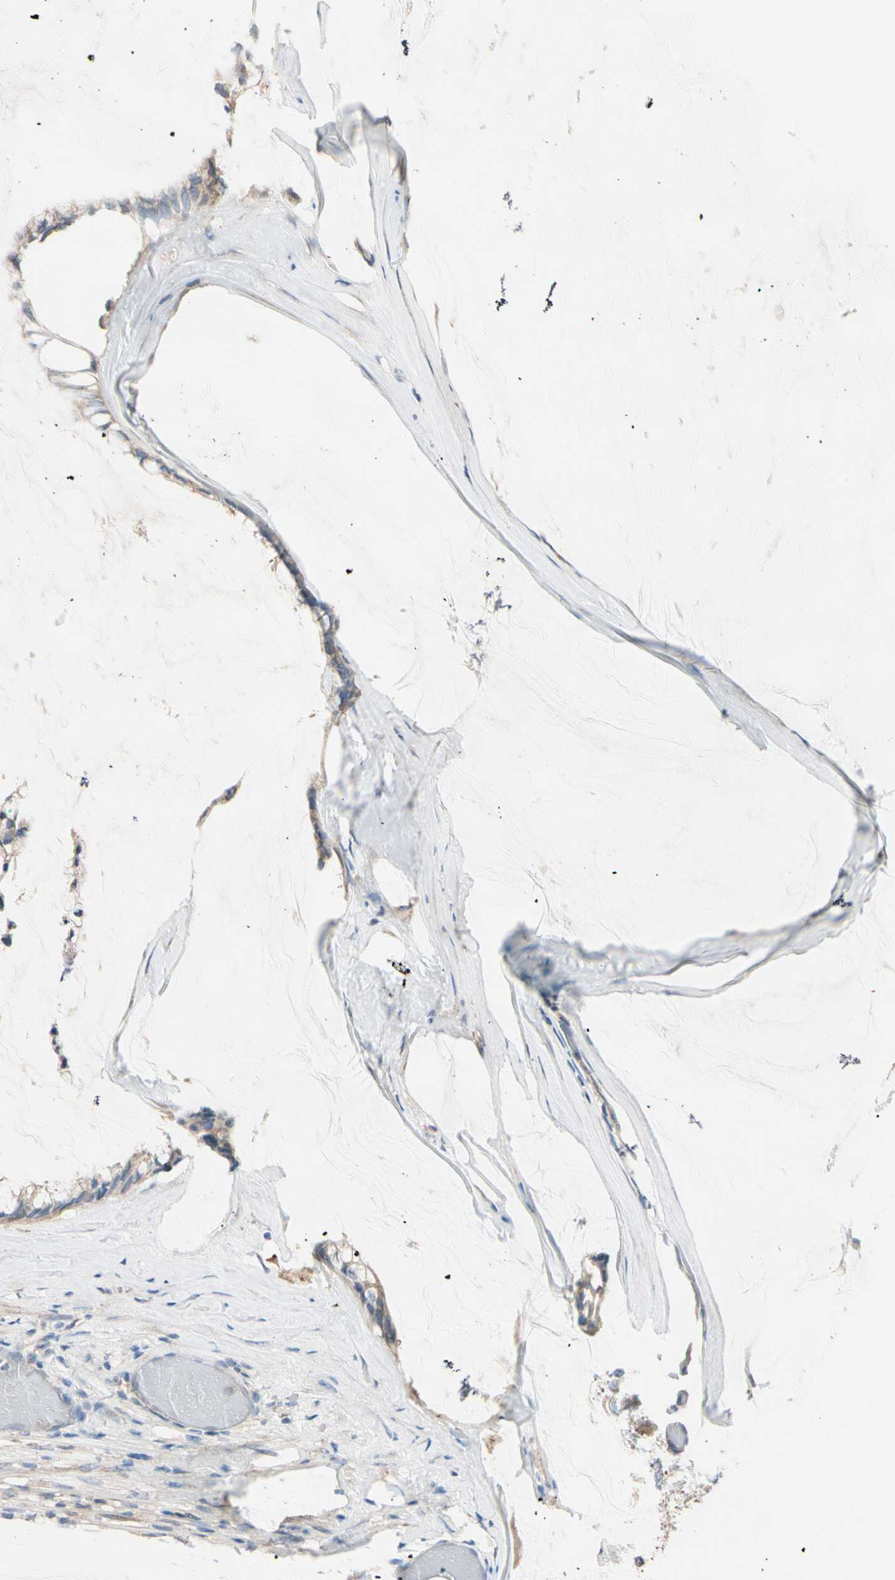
{"staining": {"intensity": "weak", "quantity": ">75%", "location": "cytoplasmic/membranous"}, "tissue": "ovarian cancer", "cell_type": "Tumor cells", "image_type": "cancer", "snomed": [{"axis": "morphology", "description": "Cystadenocarcinoma, mucinous, NOS"}, {"axis": "topography", "description": "Ovary"}], "caption": "An immunohistochemistry histopathology image of neoplastic tissue is shown. Protein staining in brown highlights weak cytoplasmic/membranous positivity in ovarian cancer within tumor cells. The protein of interest is shown in brown color, while the nuclei are stained blue.", "gene": "EPHA3", "patient": {"sex": "female", "age": 39}}